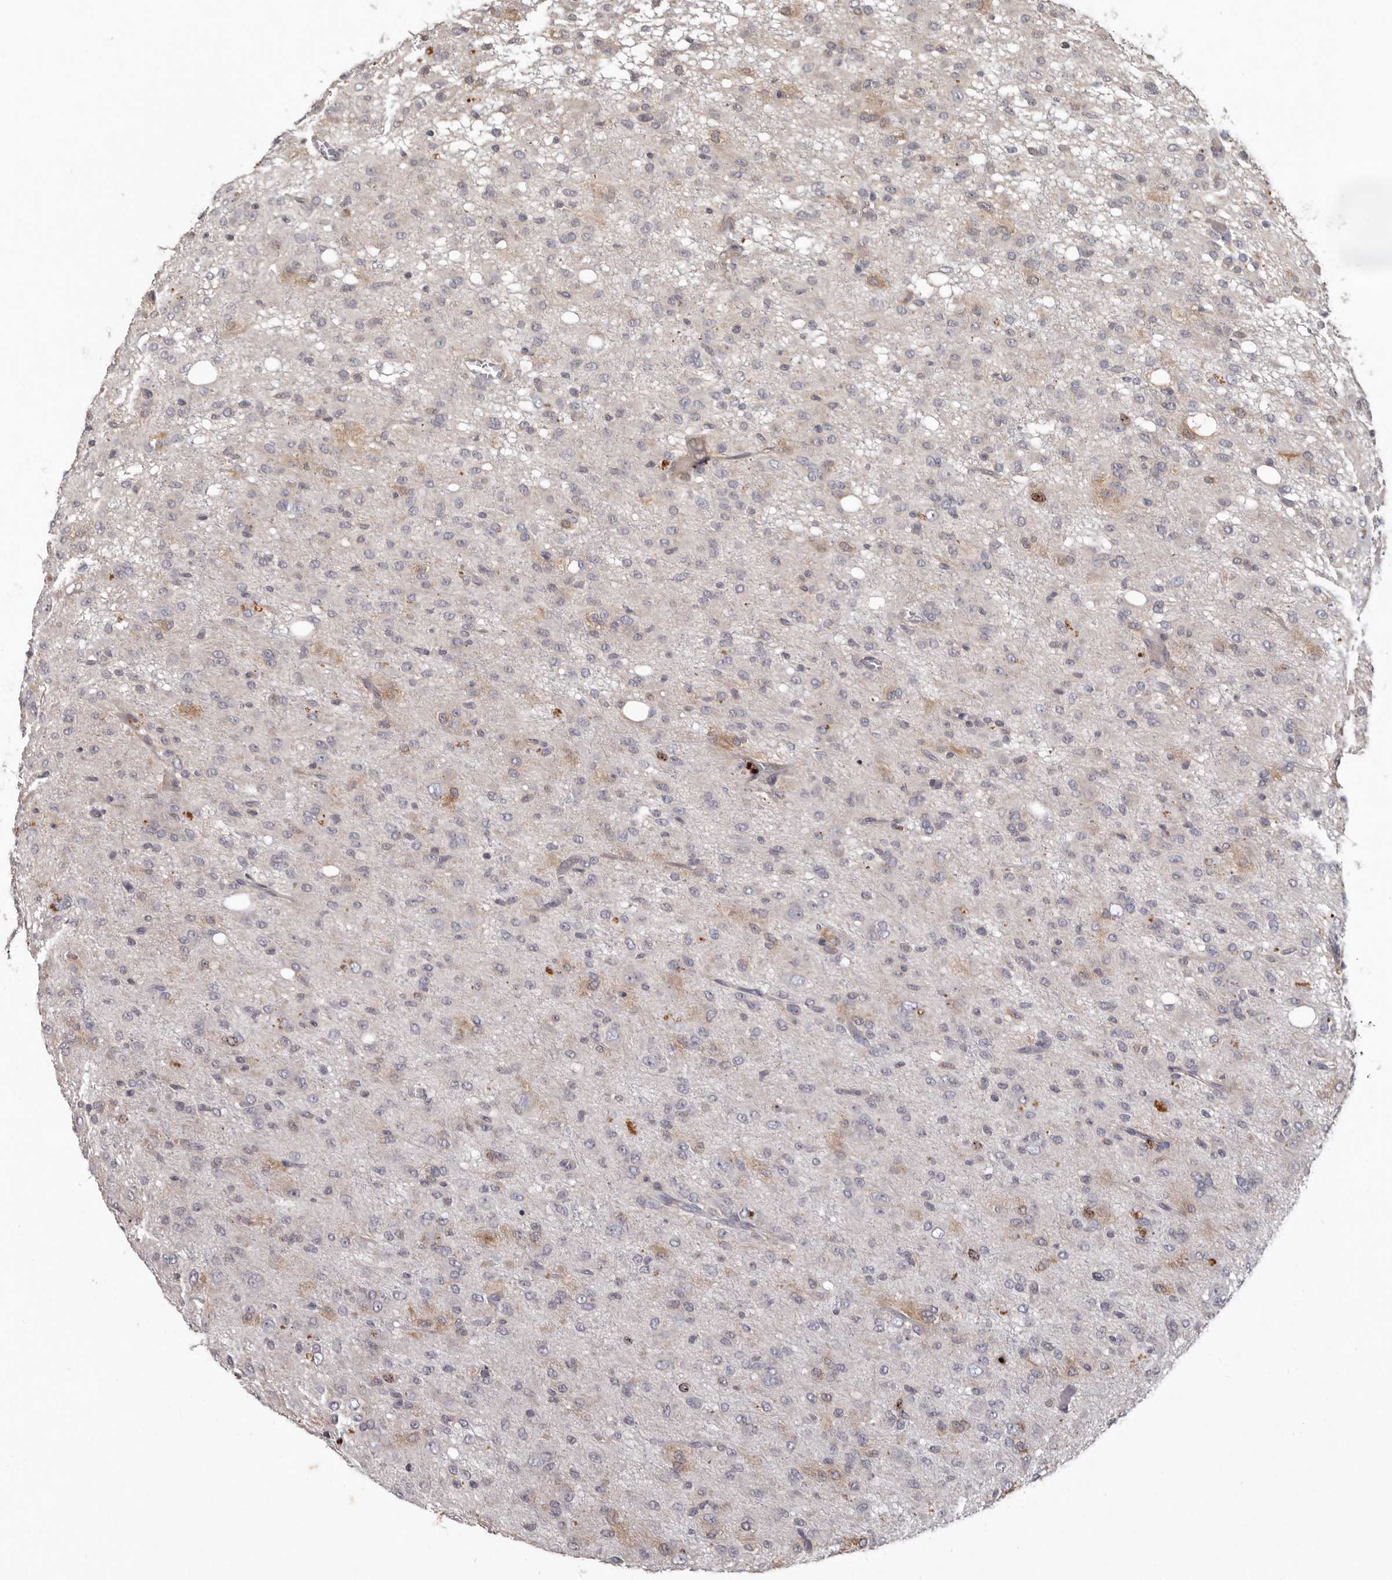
{"staining": {"intensity": "weak", "quantity": "<25%", "location": "cytoplasmic/membranous"}, "tissue": "glioma", "cell_type": "Tumor cells", "image_type": "cancer", "snomed": [{"axis": "morphology", "description": "Glioma, malignant, High grade"}, {"axis": "topography", "description": "Brain"}], "caption": "This is an immunohistochemistry micrograph of human malignant high-grade glioma. There is no staining in tumor cells.", "gene": "CDCA8", "patient": {"sex": "female", "age": 59}}